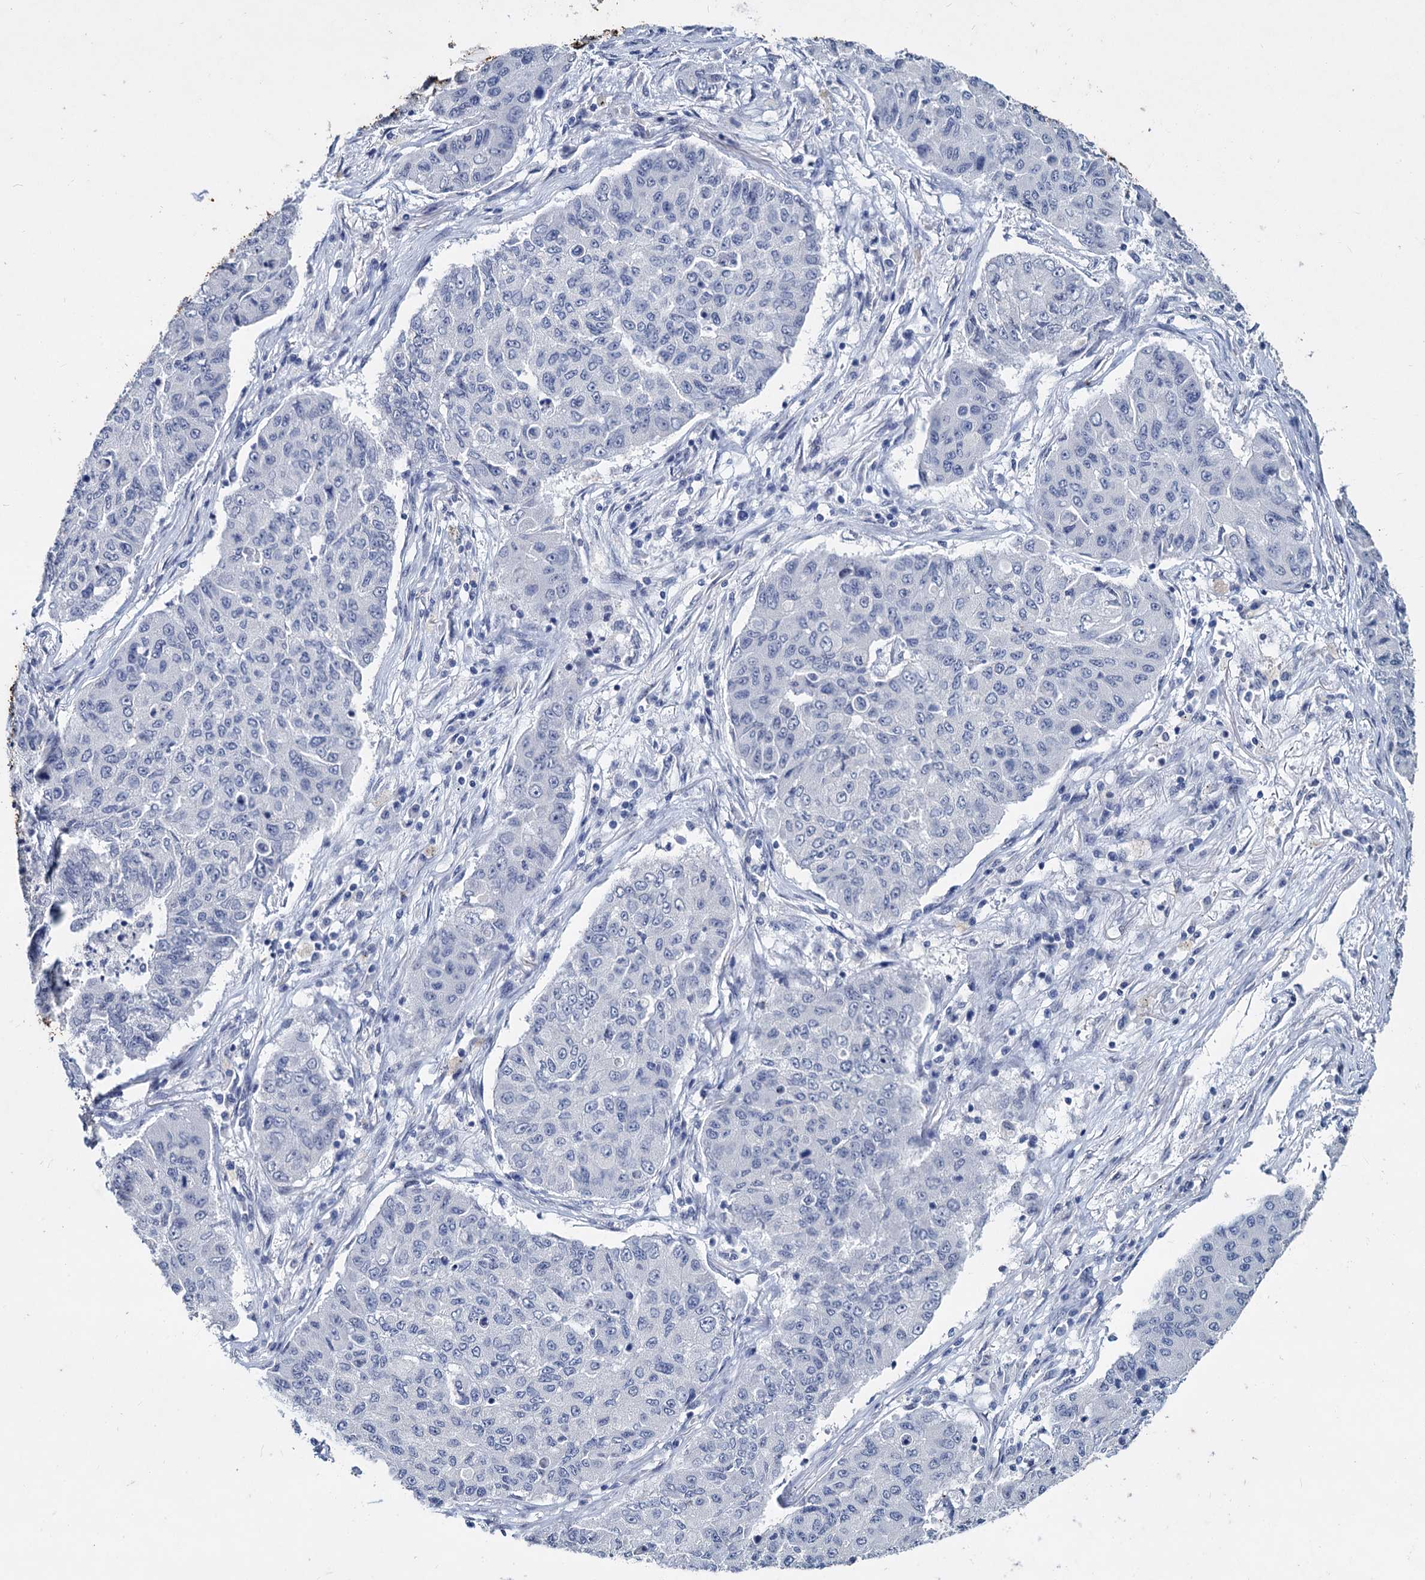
{"staining": {"intensity": "negative", "quantity": "none", "location": "none"}, "tissue": "lung cancer", "cell_type": "Tumor cells", "image_type": "cancer", "snomed": [{"axis": "morphology", "description": "Squamous cell carcinoma, NOS"}, {"axis": "topography", "description": "Lung"}], "caption": "Protein analysis of squamous cell carcinoma (lung) demonstrates no significant positivity in tumor cells.", "gene": "MAGEA4", "patient": {"sex": "male", "age": 74}}